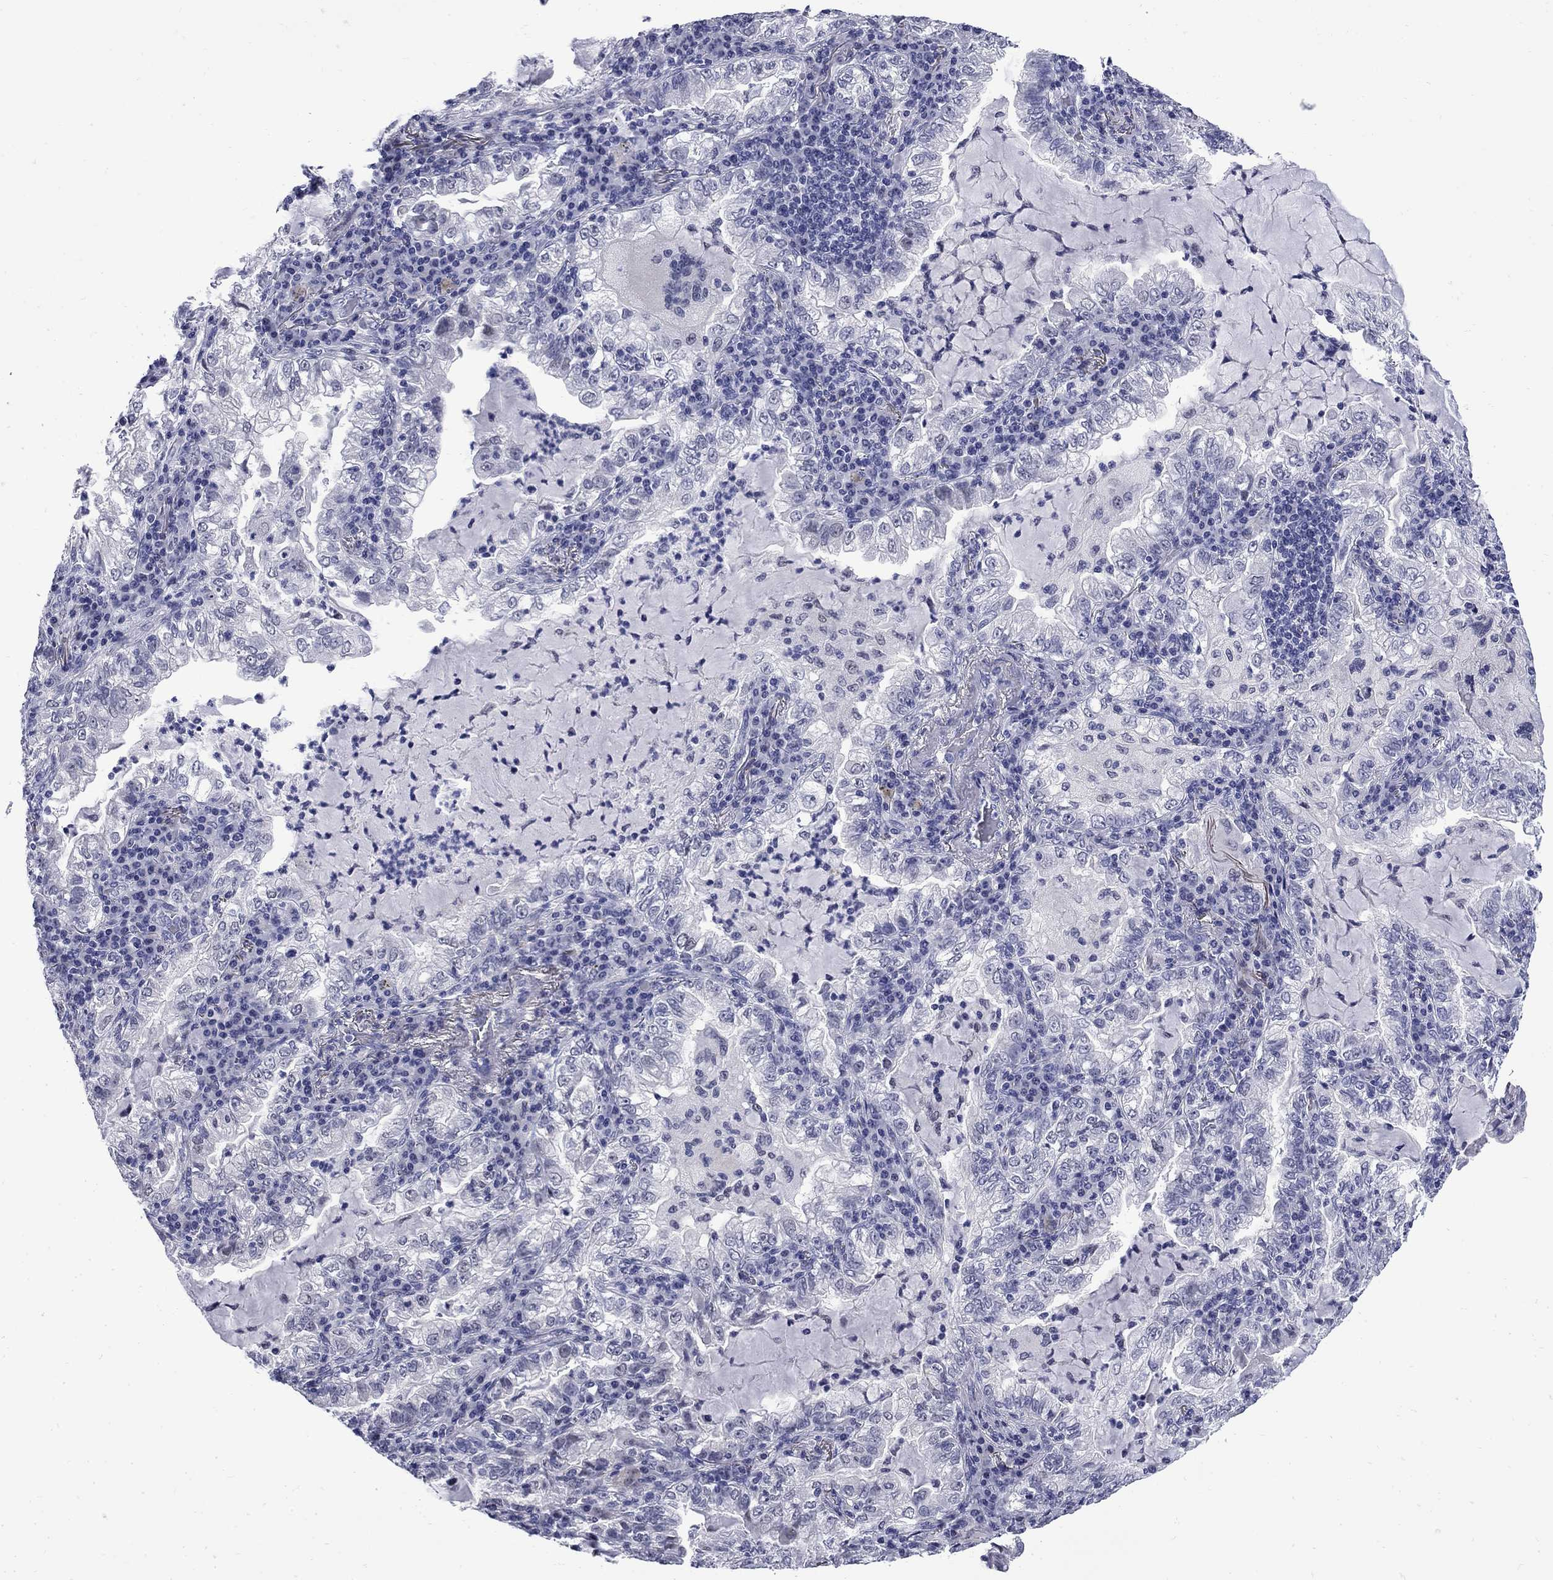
{"staining": {"intensity": "negative", "quantity": "none", "location": "none"}, "tissue": "lung cancer", "cell_type": "Tumor cells", "image_type": "cancer", "snomed": [{"axis": "morphology", "description": "Adenocarcinoma, NOS"}, {"axis": "topography", "description": "Lung"}], "caption": "A micrograph of lung adenocarcinoma stained for a protein exhibits no brown staining in tumor cells.", "gene": "MGARP", "patient": {"sex": "female", "age": 73}}